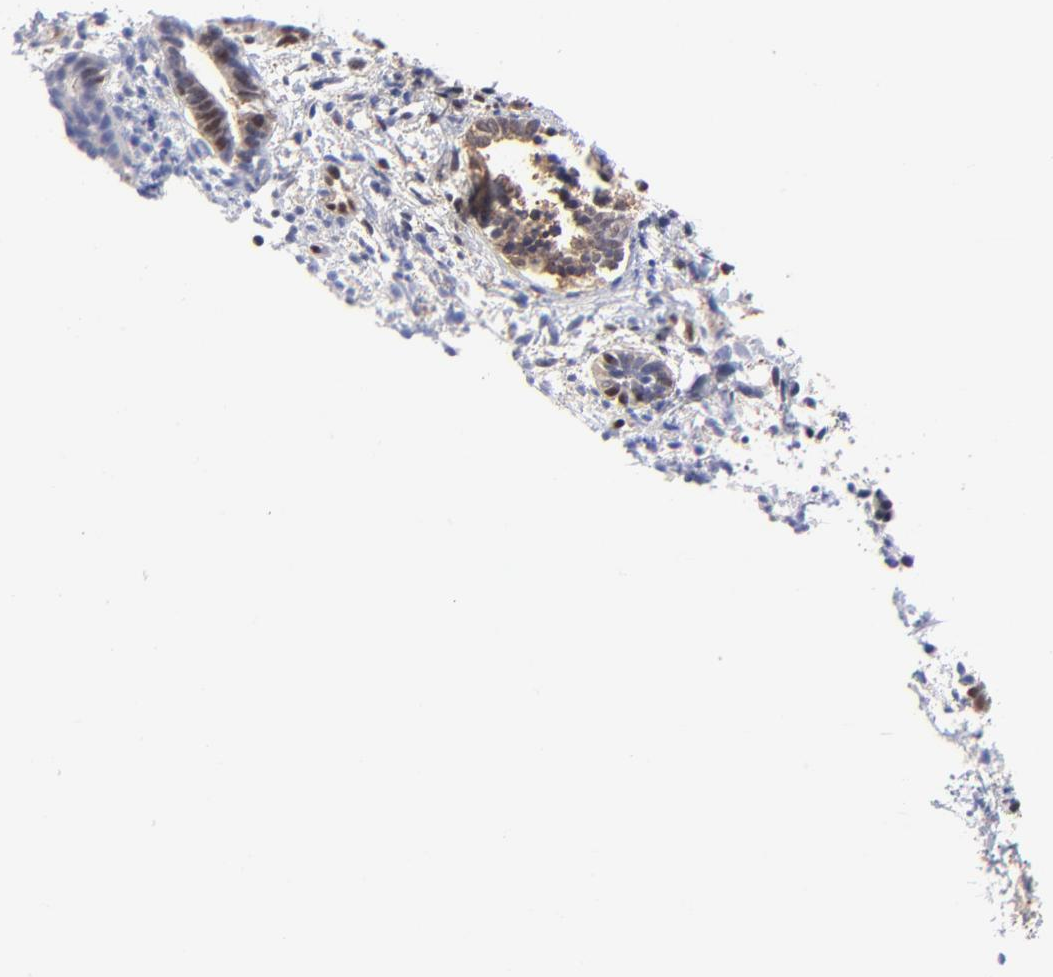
{"staining": {"intensity": "weak", "quantity": "<25%", "location": "nuclear"}, "tissue": "endometrium", "cell_type": "Cells in endometrial stroma", "image_type": "normal", "snomed": [{"axis": "morphology", "description": "Normal tissue, NOS"}, {"axis": "topography", "description": "Smooth muscle"}, {"axis": "topography", "description": "Endometrium"}], "caption": "Human endometrium stained for a protein using immunohistochemistry demonstrates no positivity in cells in endometrial stroma.", "gene": "PSMC4", "patient": {"sex": "female", "age": 57}}